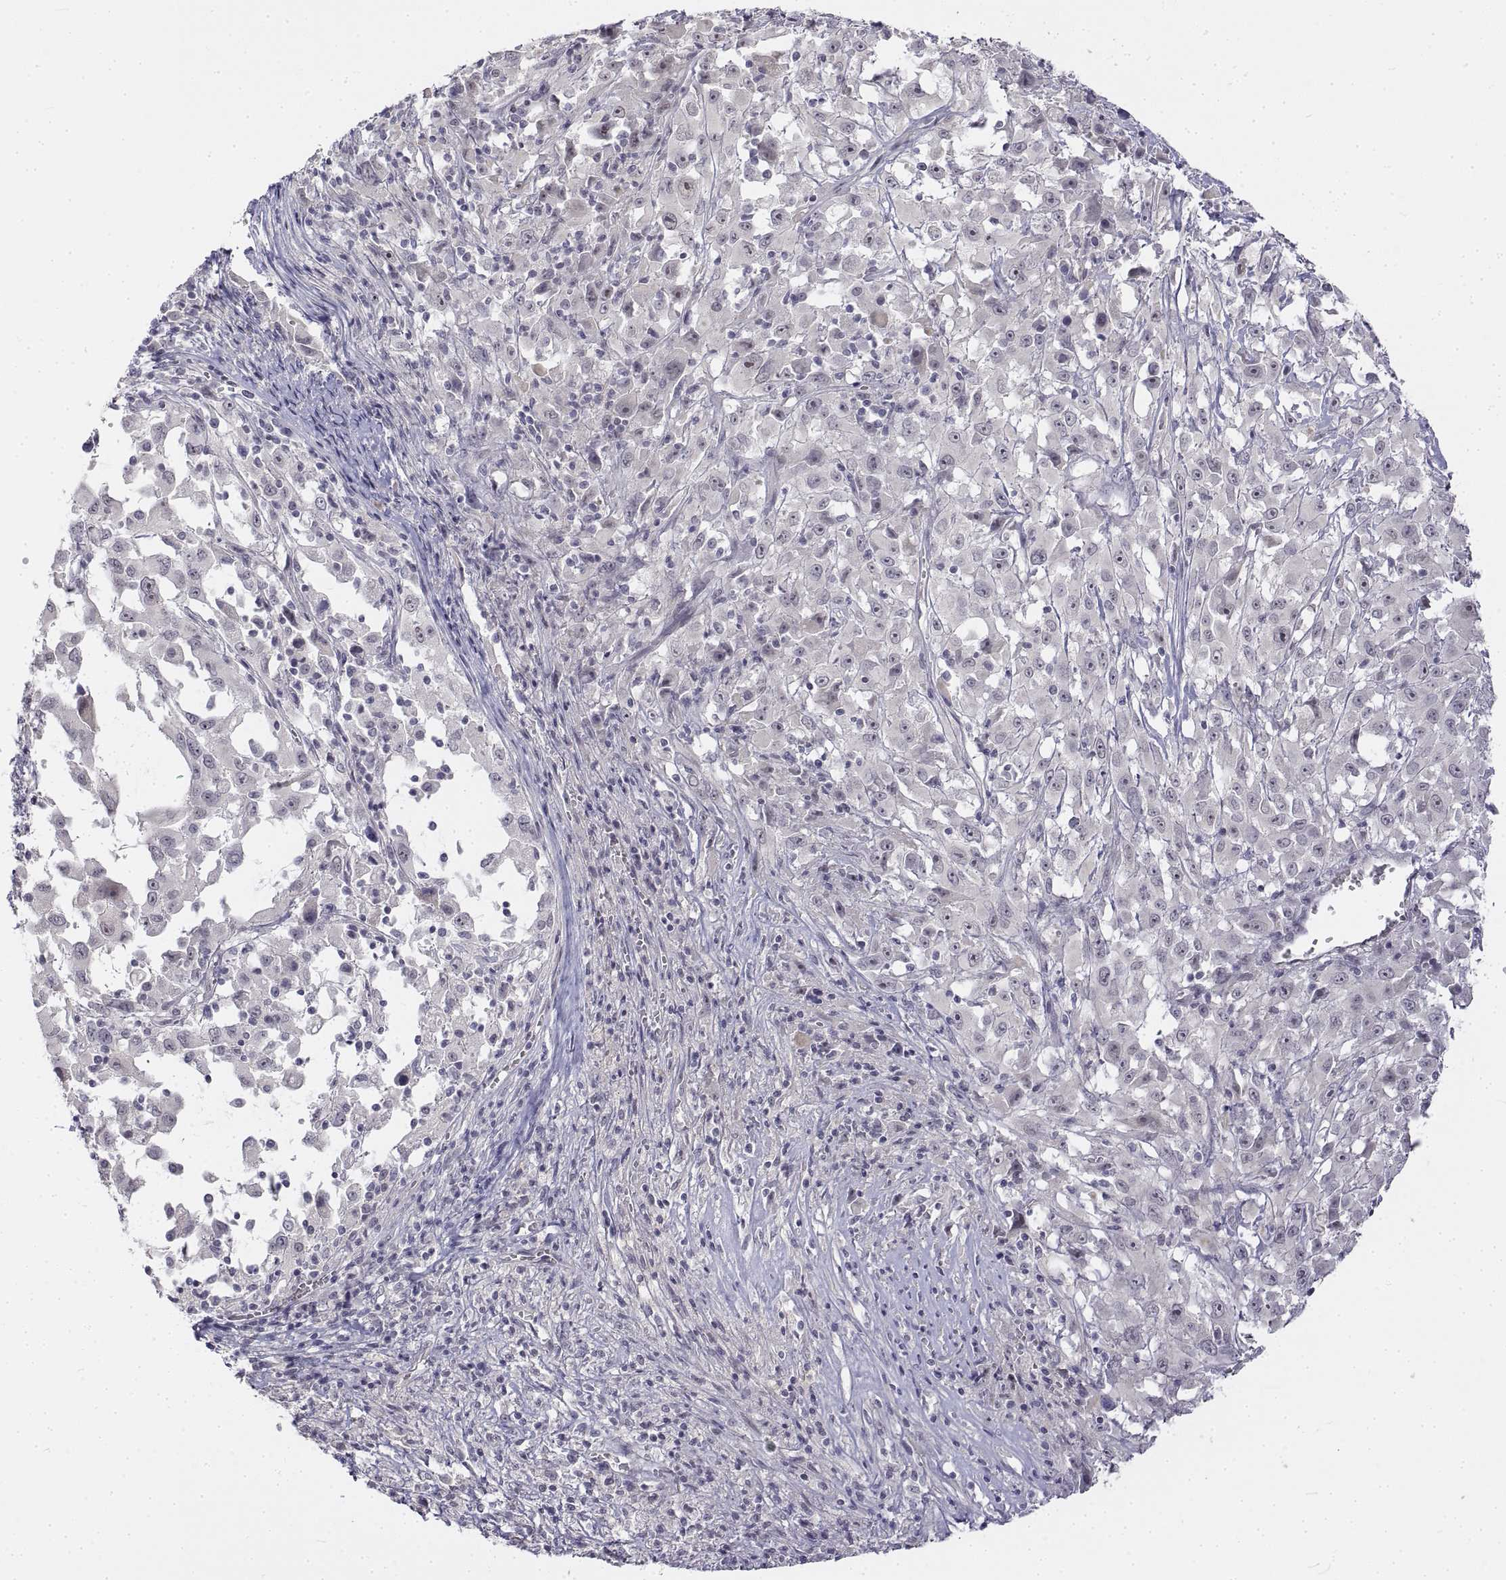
{"staining": {"intensity": "negative", "quantity": "none", "location": "none"}, "tissue": "melanoma", "cell_type": "Tumor cells", "image_type": "cancer", "snomed": [{"axis": "morphology", "description": "Malignant melanoma, Metastatic site"}, {"axis": "topography", "description": "Soft tissue"}], "caption": "This is a histopathology image of IHC staining of malignant melanoma (metastatic site), which shows no staining in tumor cells.", "gene": "ANO2", "patient": {"sex": "male", "age": 50}}